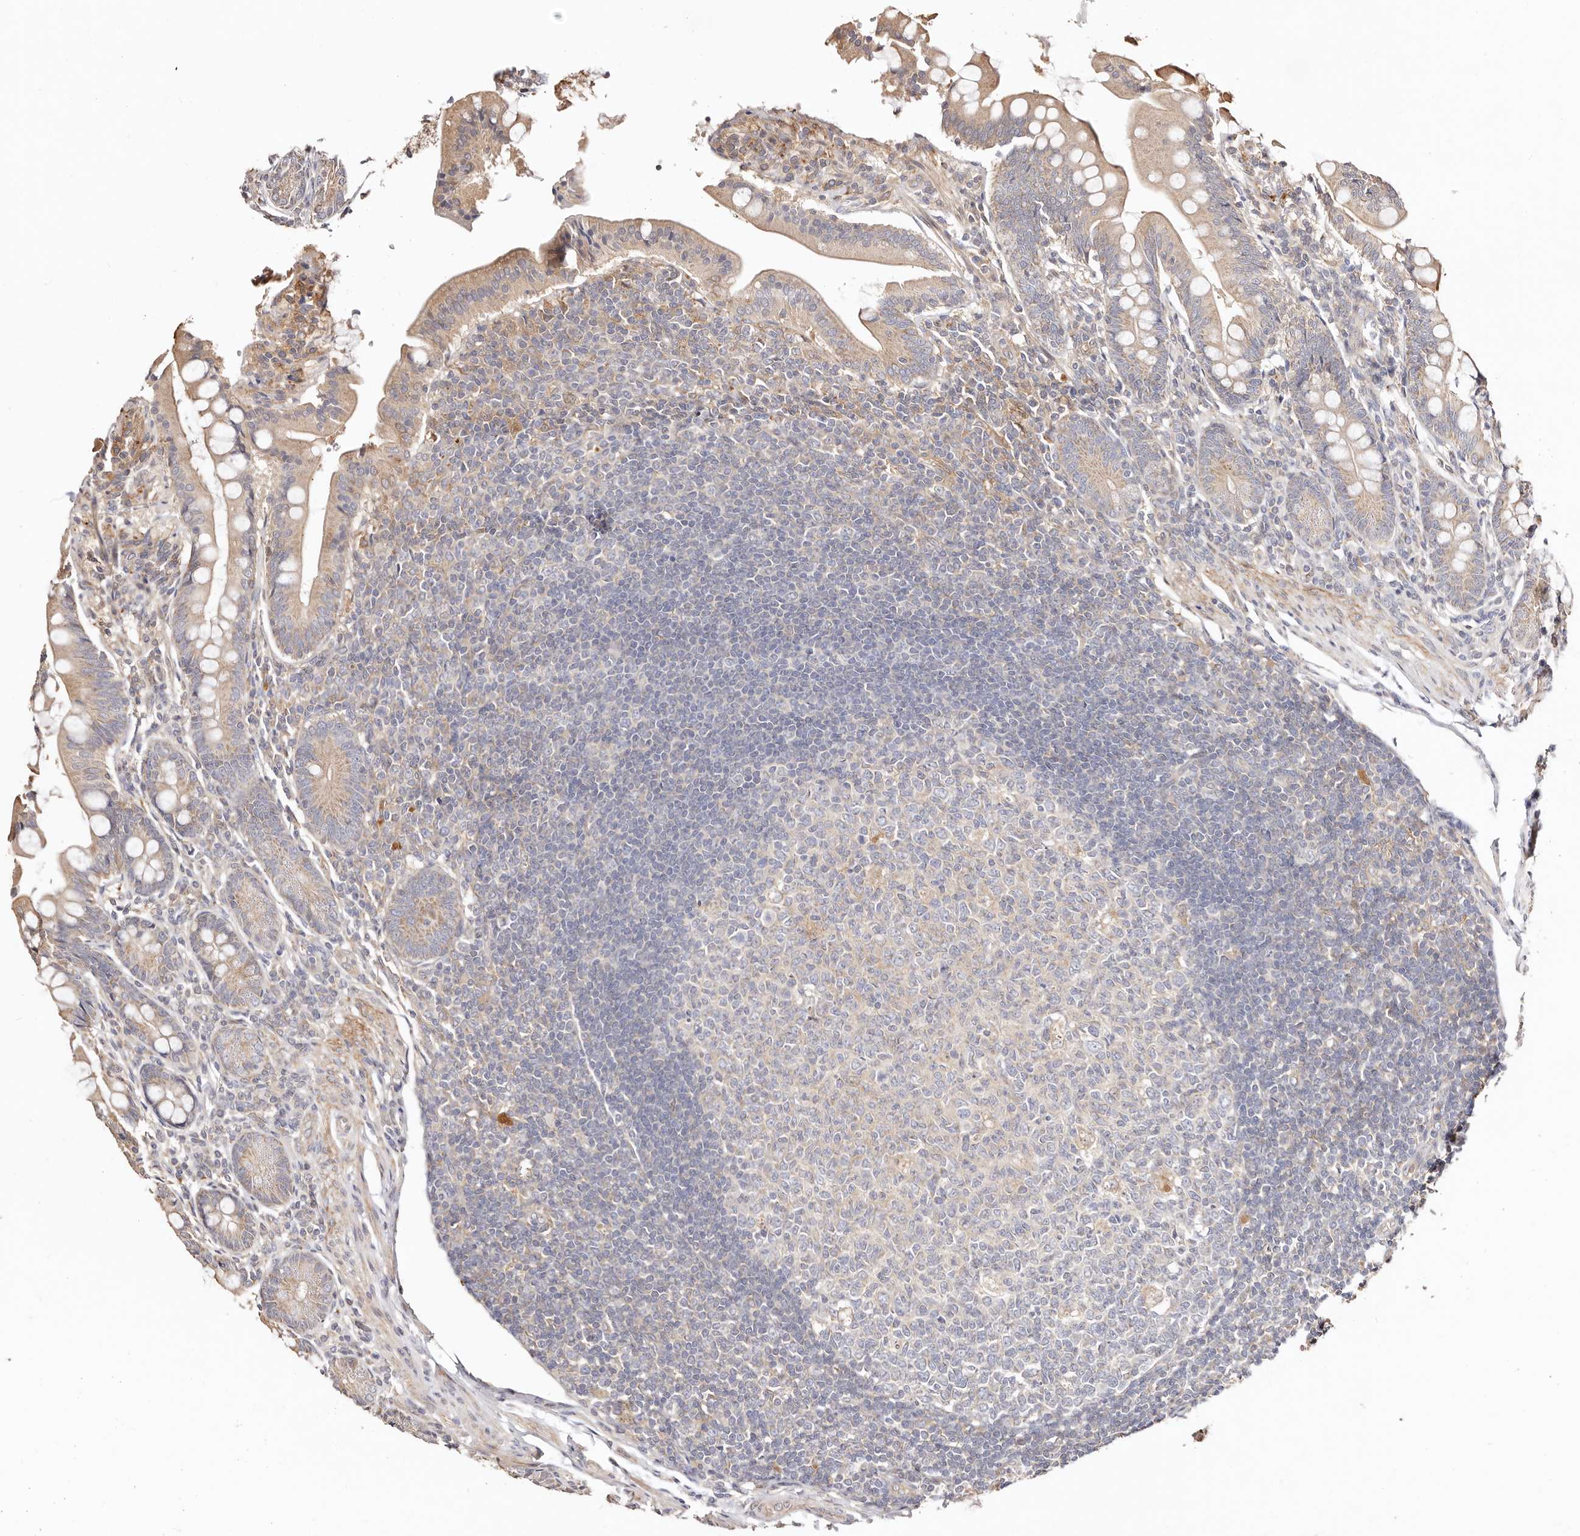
{"staining": {"intensity": "moderate", "quantity": ">75%", "location": "cytoplasmic/membranous"}, "tissue": "small intestine", "cell_type": "Glandular cells", "image_type": "normal", "snomed": [{"axis": "morphology", "description": "Normal tissue, NOS"}, {"axis": "topography", "description": "Small intestine"}], "caption": "Immunohistochemistry (IHC) staining of benign small intestine, which displays medium levels of moderate cytoplasmic/membranous expression in about >75% of glandular cells indicating moderate cytoplasmic/membranous protein positivity. The staining was performed using DAB (3,3'-diaminobenzidine) (brown) for protein detection and nuclei were counterstained in hematoxylin (blue).", "gene": "MAPK1", "patient": {"sex": "male", "age": 7}}